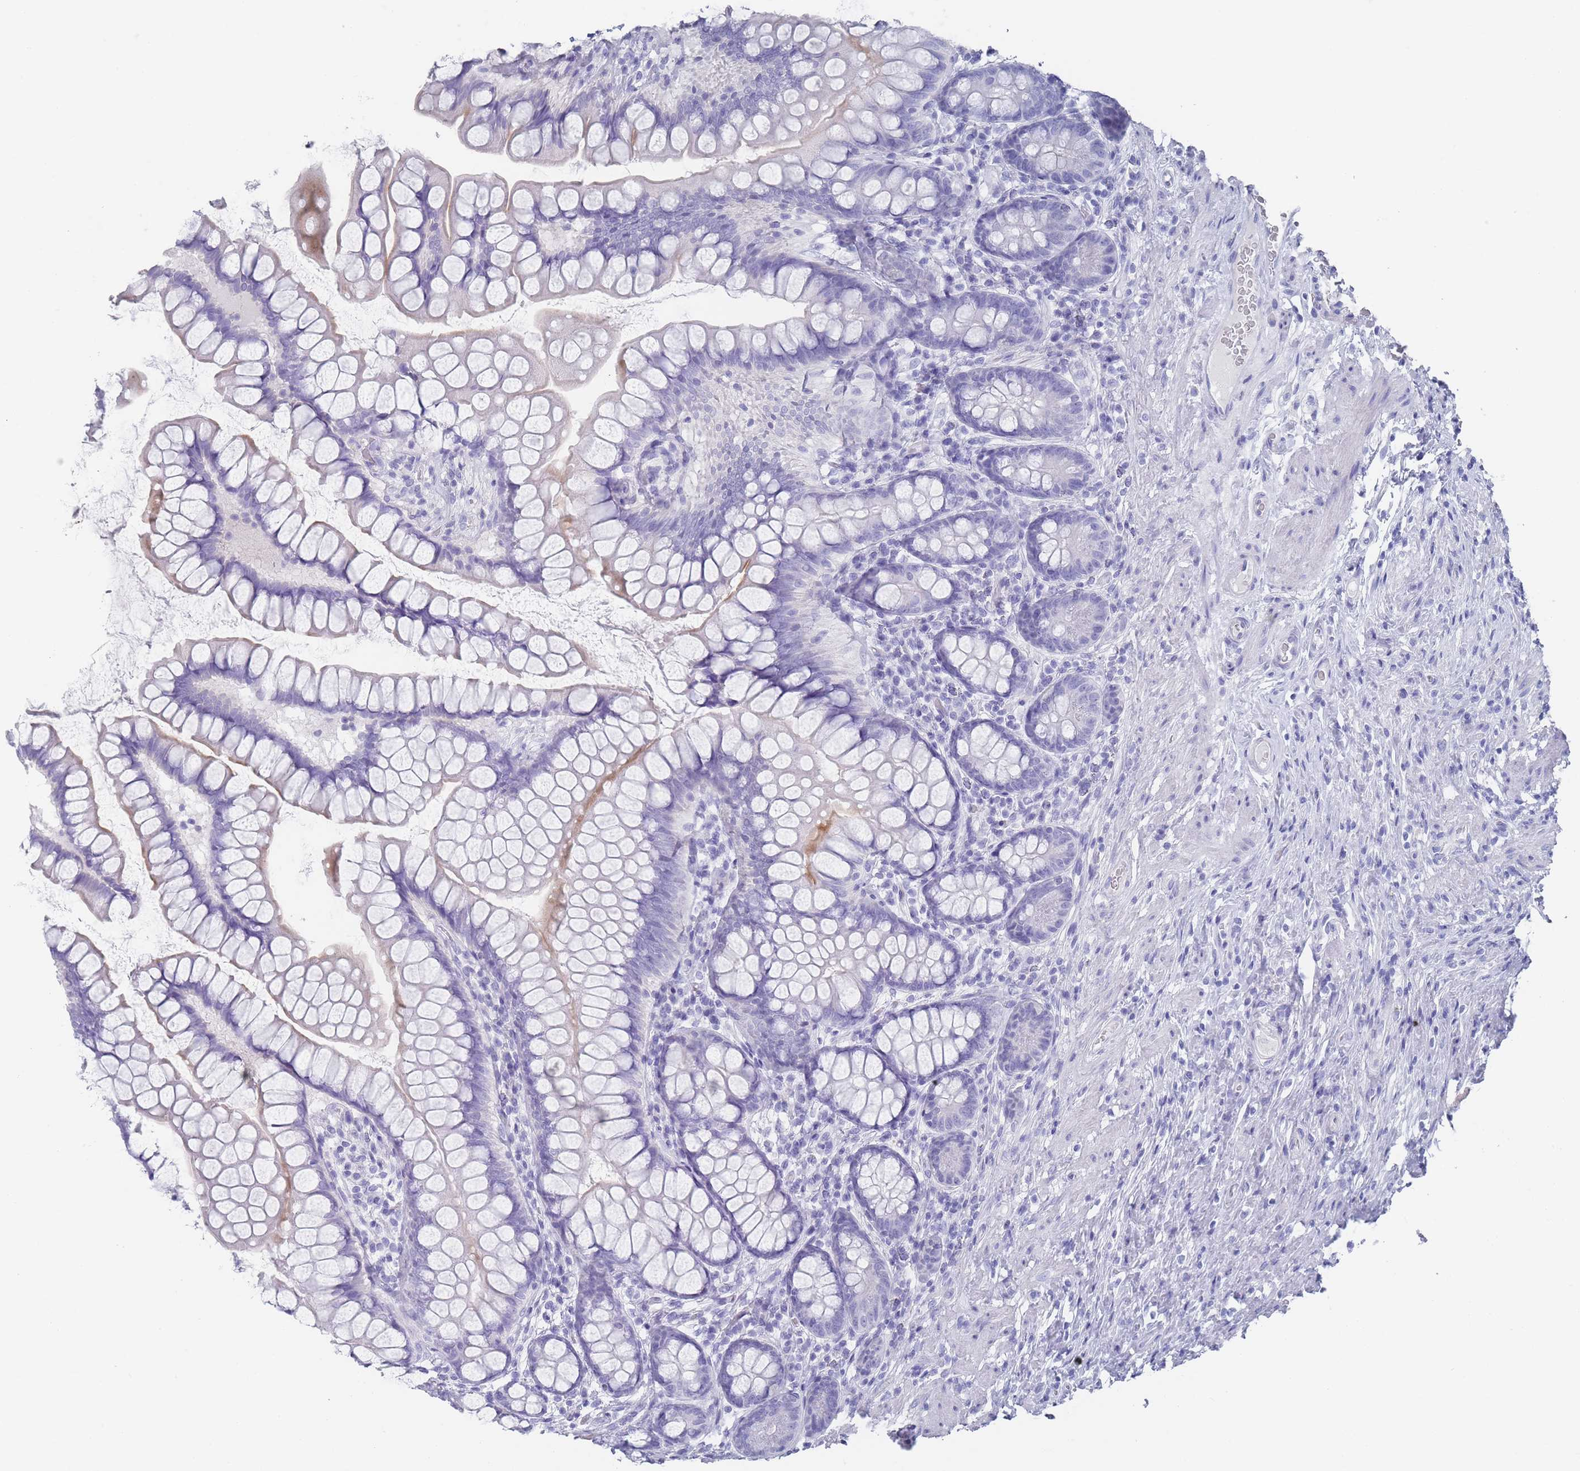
{"staining": {"intensity": "negative", "quantity": "none", "location": "none"}, "tissue": "small intestine", "cell_type": "Glandular cells", "image_type": "normal", "snomed": [{"axis": "morphology", "description": "Normal tissue, NOS"}, {"axis": "topography", "description": "Small intestine"}], "caption": "The micrograph displays no significant staining in glandular cells of small intestine.", "gene": "RAB2B", "patient": {"sex": "male", "age": 70}}